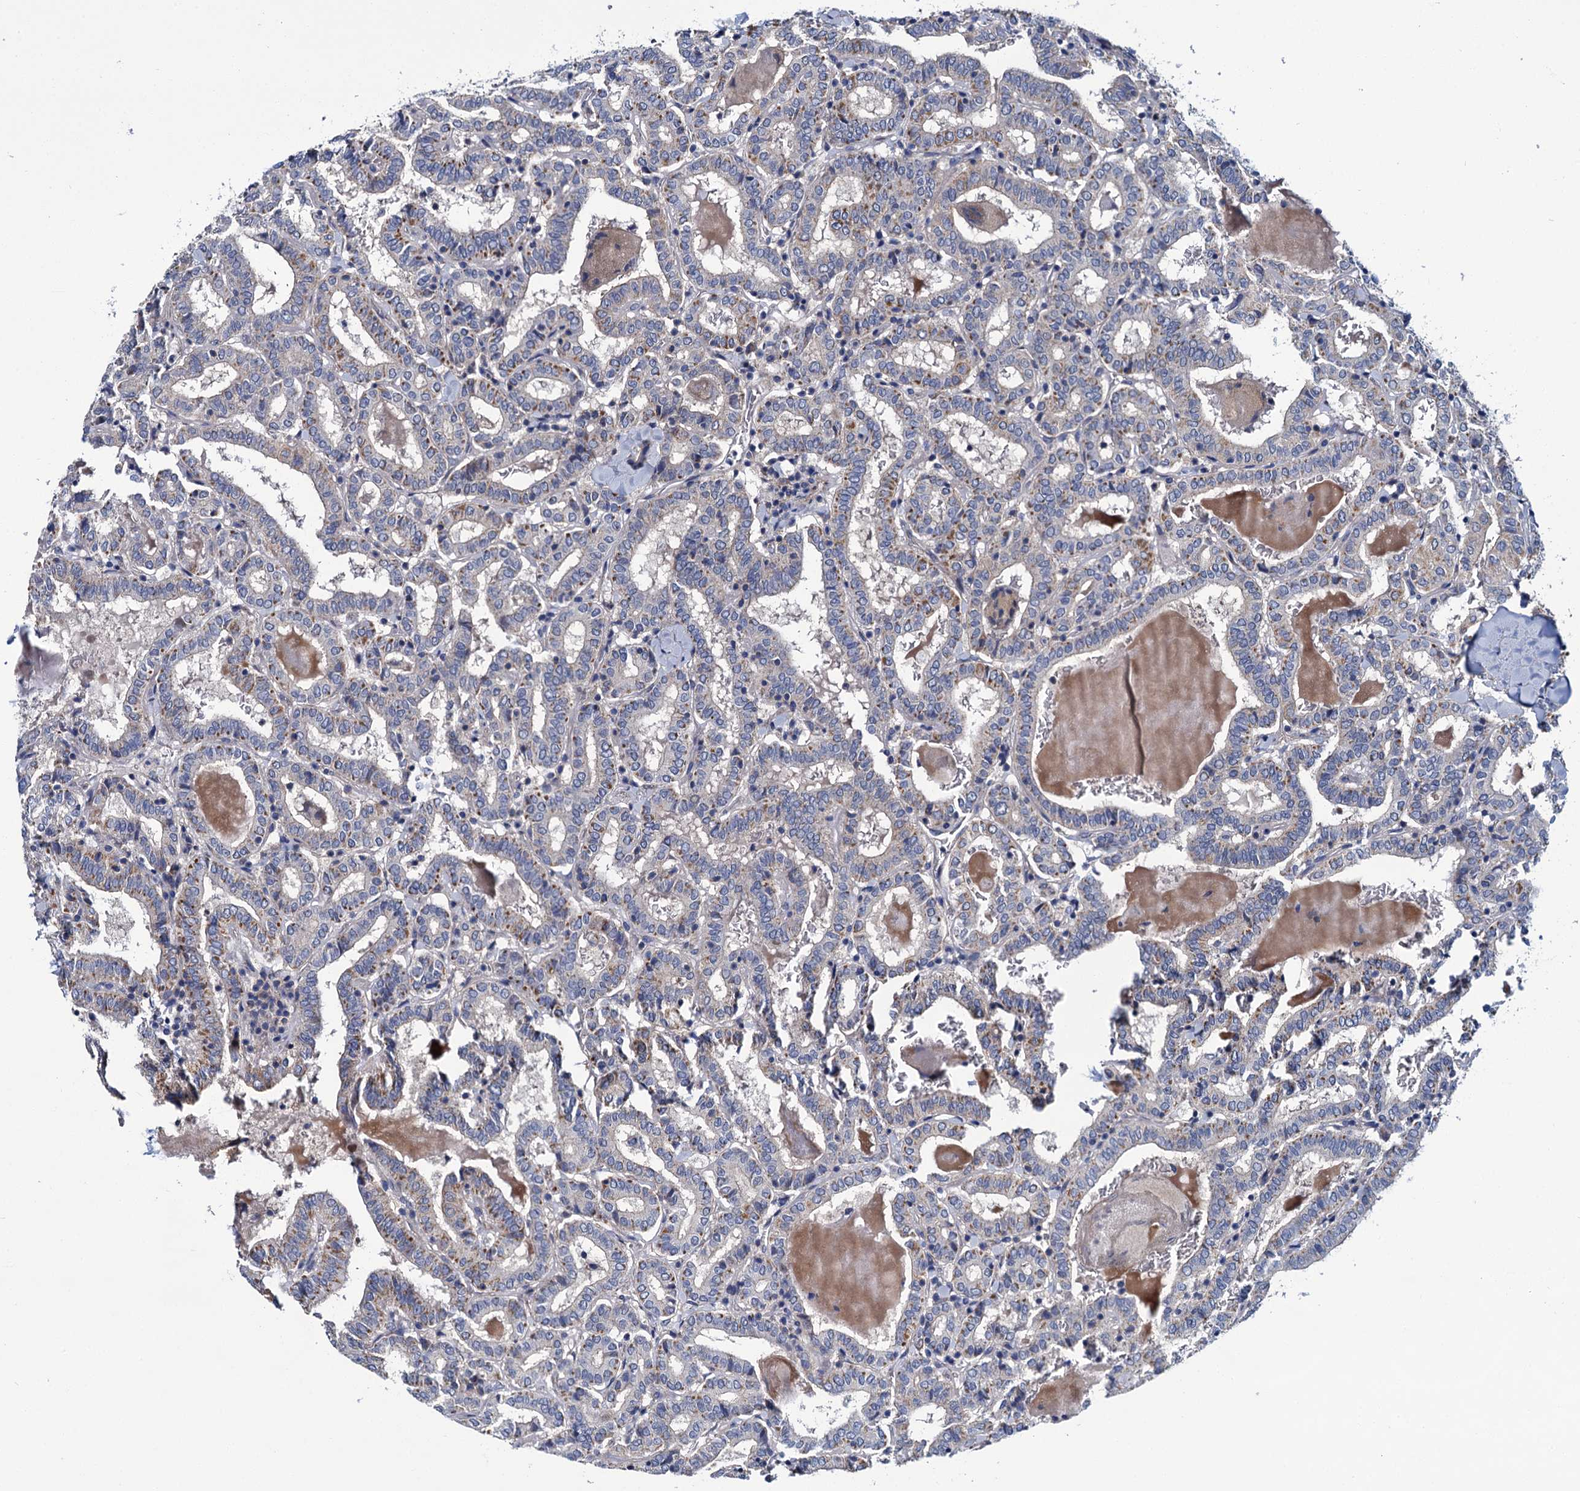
{"staining": {"intensity": "moderate", "quantity": "<25%", "location": "cytoplasmic/membranous"}, "tissue": "thyroid cancer", "cell_type": "Tumor cells", "image_type": "cancer", "snomed": [{"axis": "morphology", "description": "Papillary adenocarcinoma, NOS"}, {"axis": "topography", "description": "Thyroid gland"}], "caption": "Thyroid papillary adenocarcinoma stained for a protein (brown) demonstrates moderate cytoplasmic/membranous positive expression in approximately <25% of tumor cells.", "gene": "CEP295", "patient": {"sex": "female", "age": 72}}